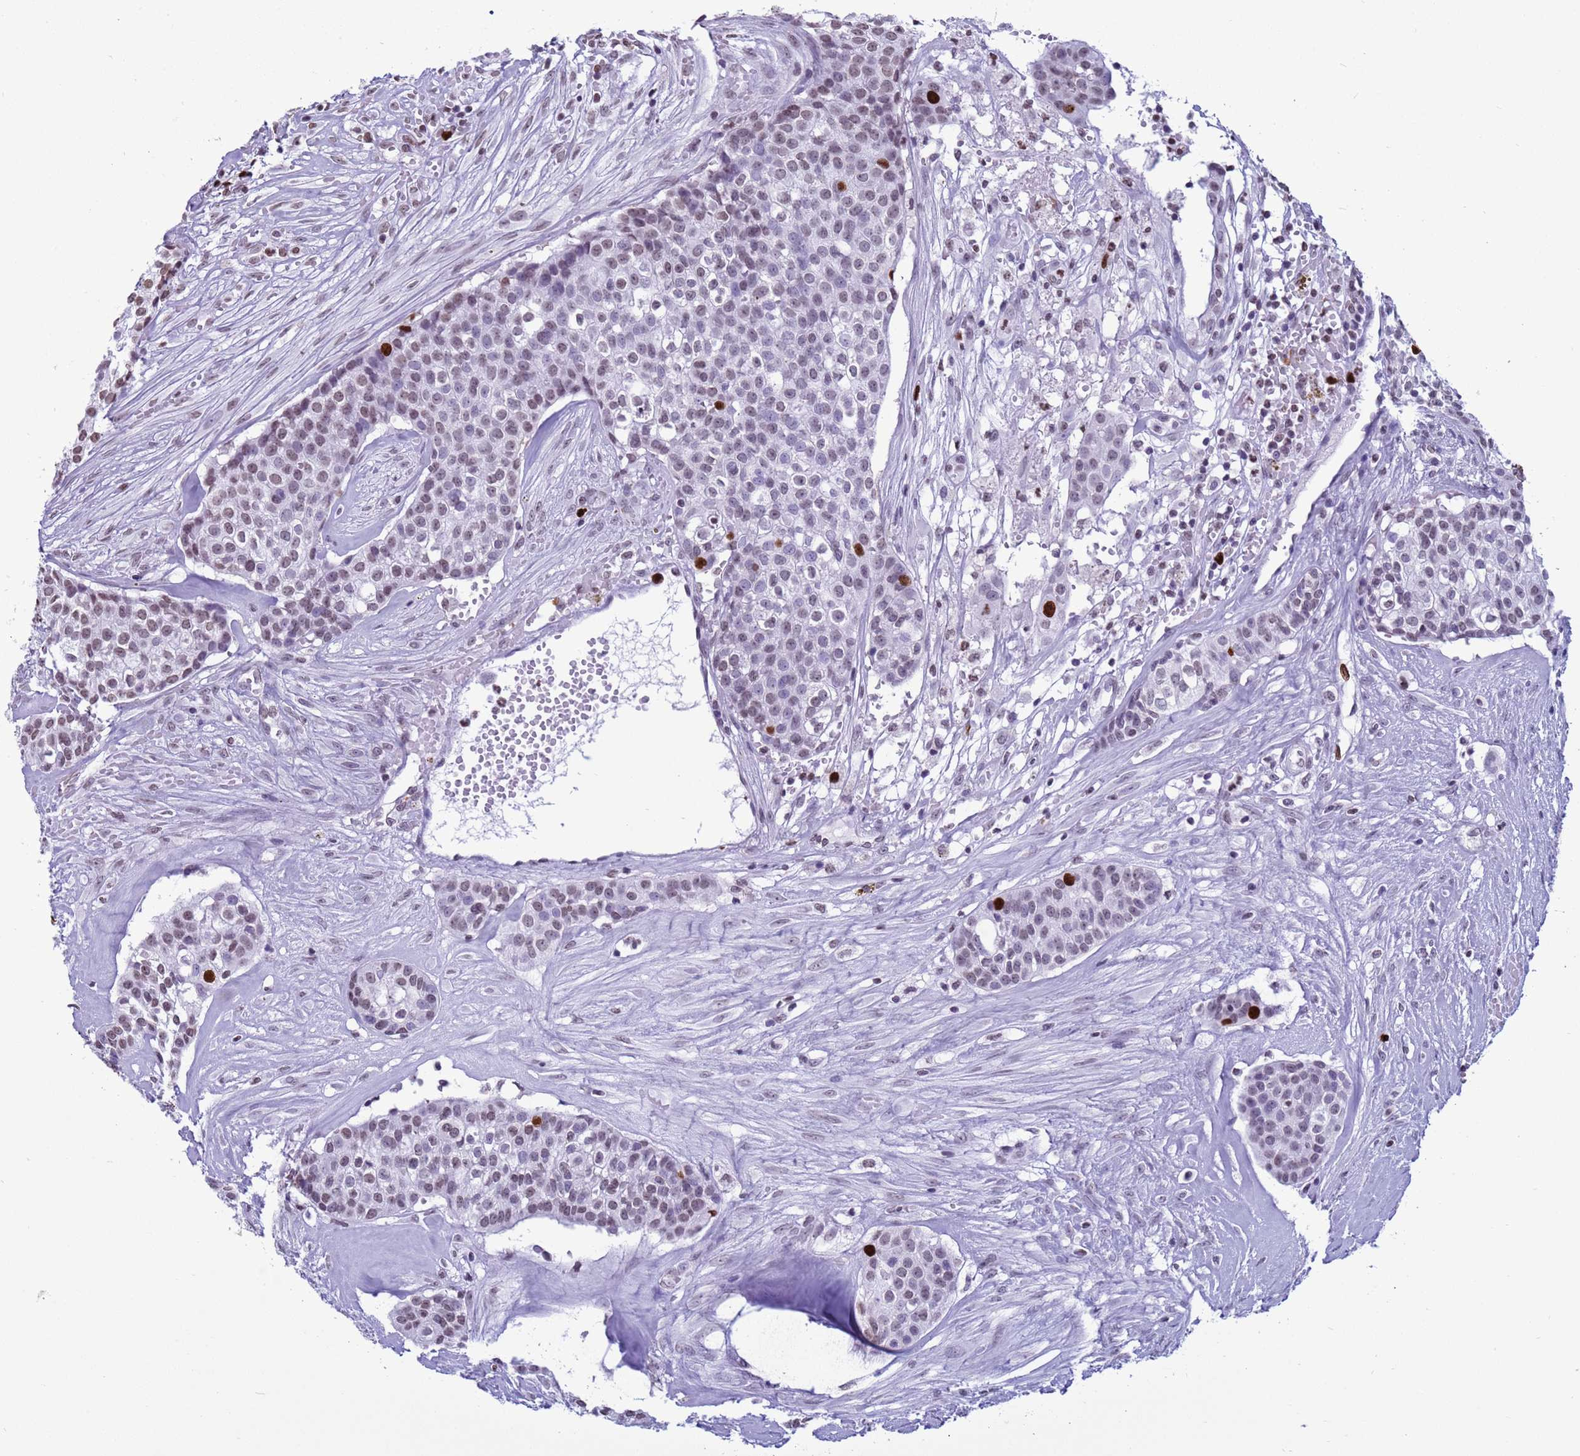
{"staining": {"intensity": "strong", "quantity": "<25%", "location": "nuclear"}, "tissue": "head and neck cancer", "cell_type": "Tumor cells", "image_type": "cancer", "snomed": [{"axis": "morphology", "description": "Adenocarcinoma, NOS"}, {"axis": "topography", "description": "Head-Neck"}], "caption": "Immunohistochemical staining of human head and neck cancer demonstrates medium levels of strong nuclear protein staining in about <25% of tumor cells.", "gene": "H4C8", "patient": {"sex": "male", "age": 81}}